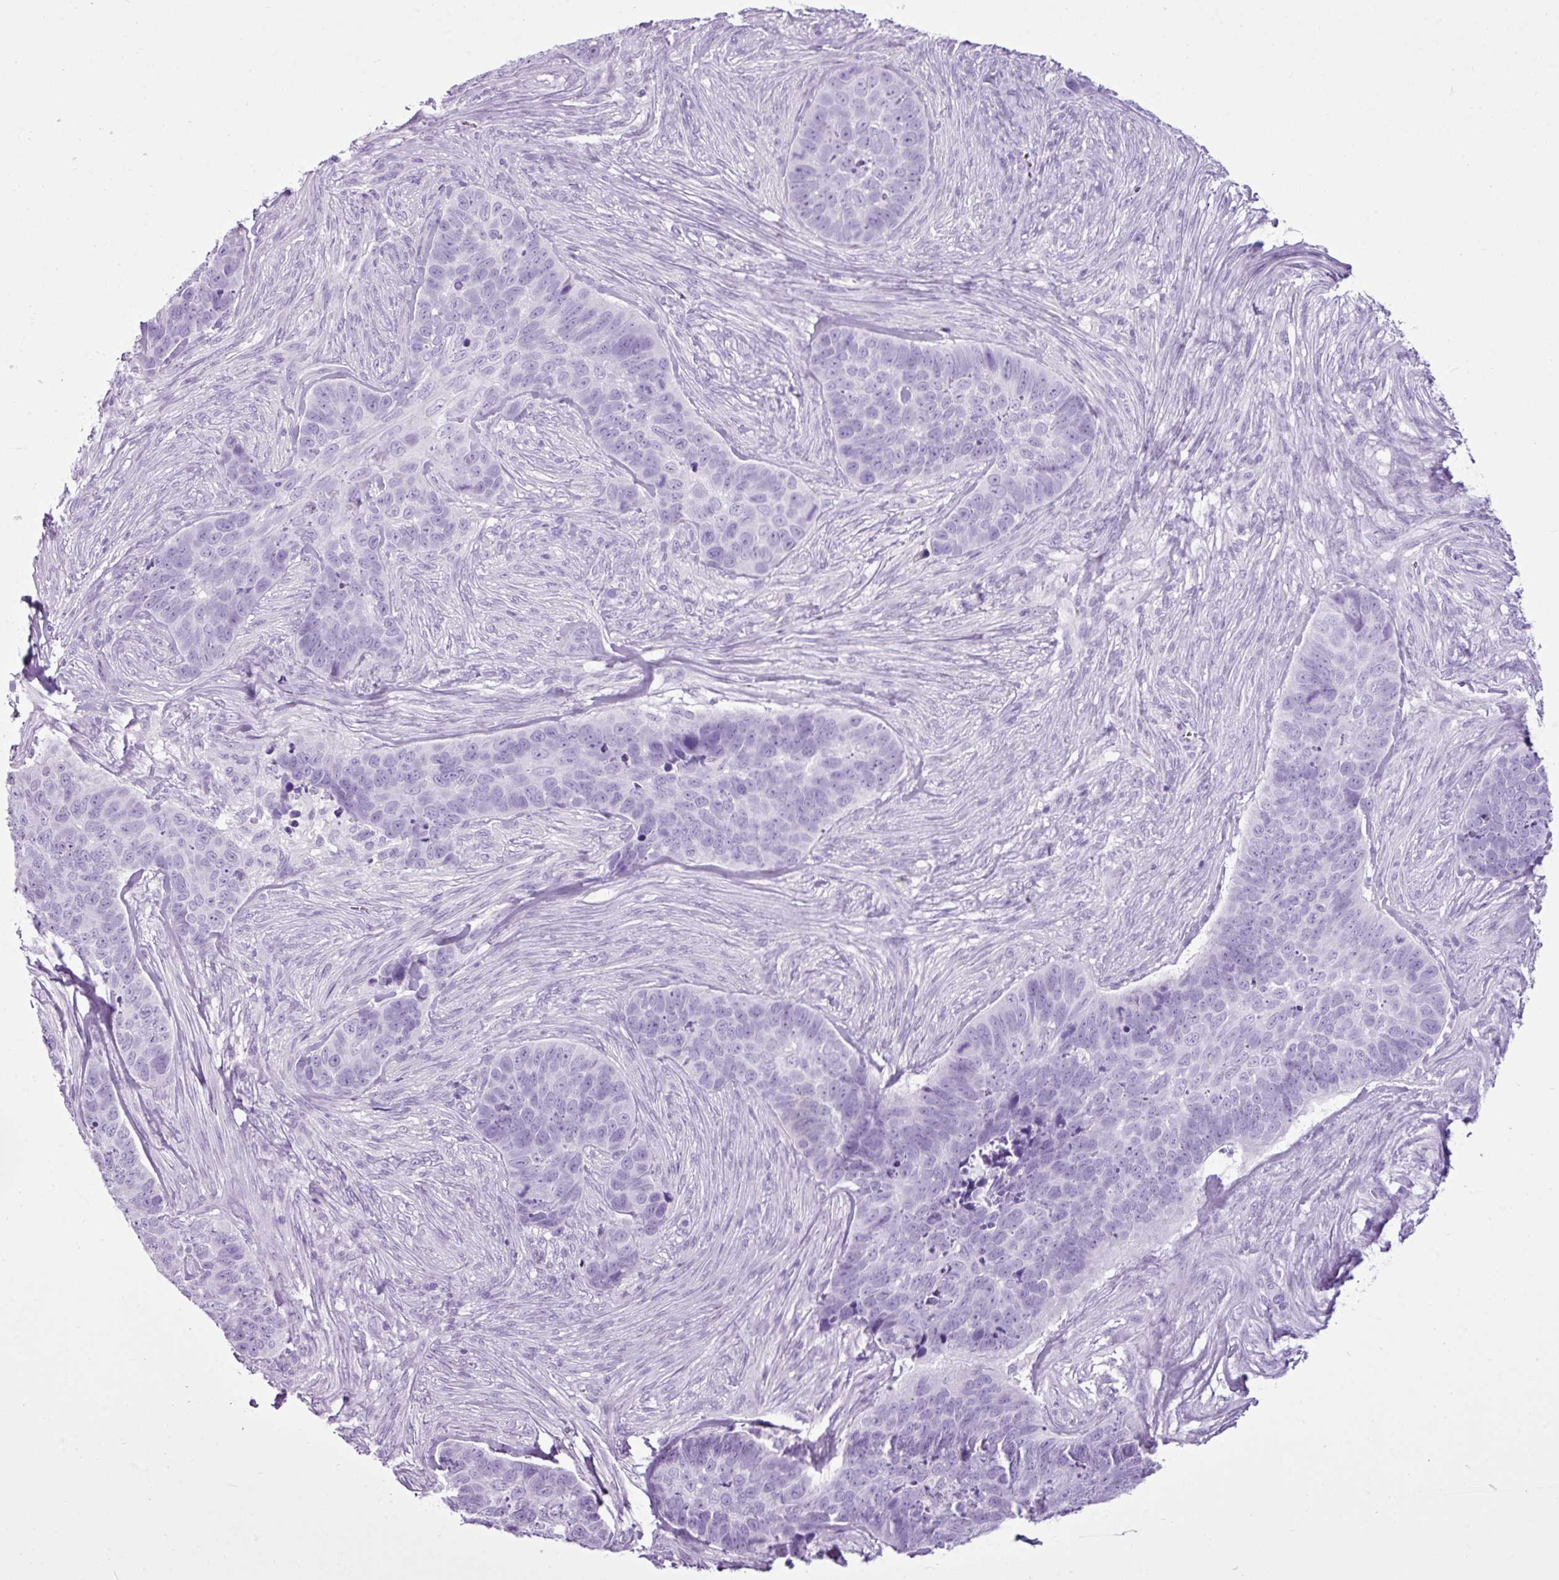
{"staining": {"intensity": "negative", "quantity": "none", "location": "none"}, "tissue": "skin cancer", "cell_type": "Tumor cells", "image_type": "cancer", "snomed": [{"axis": "morphology", "description": "Basal cell carcinoma"}, {"axis": "topography", "description": "Skin"}], "caption": "Immunohistochemistry (IHC) micrograph of neoplastic tissue: human skin cancer (basal cell carcinoma) stained with DAB displays no significant protein expression in tumor cells.", "gene": "LILRB4", "patient": {"sex": "female", "age": 82}}